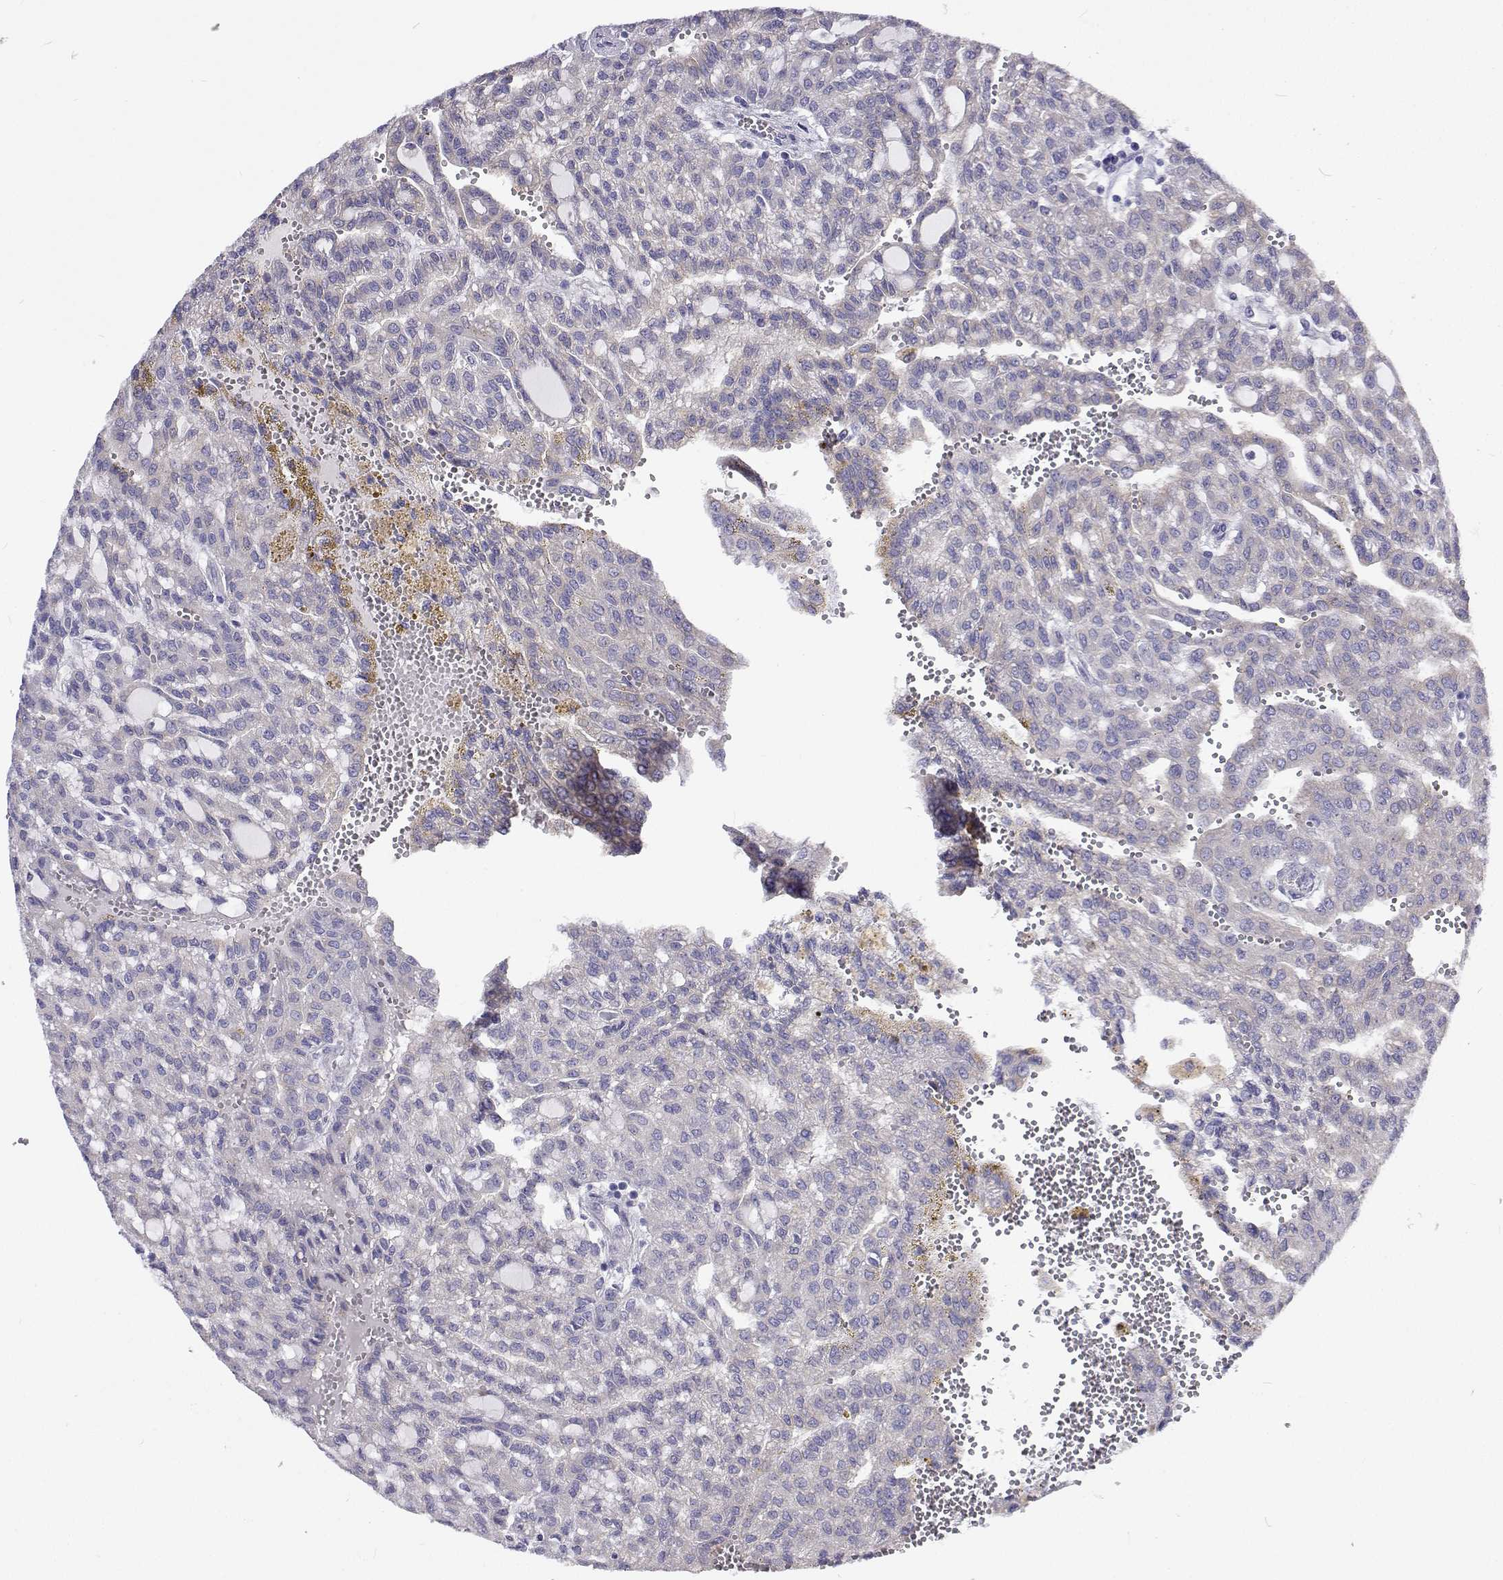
{"staining": {"intensity": "negative", "quantity": "none", "location": "none"}, "tissue": "renal cancer", "cell_type": "Tumor cells", "image_type": "cancer", "snomed": [{"axis": "morphology", "description": "Adenocarcinoma, NOS"}, {"axis": "topography", "description": "Kidney"}], "caption": "DAB (3,3'-diaminobenzidine) immunohistochemical staining of human renal cancer (adenocarcinoma) reveals no significant expression in tumor cells. The staining is performed using DAB brown chromogen with nuclei counter-stained in using hematoxylin.", "gene": "LHFPL7", "patient": {"sex": "male", "age": 63}}